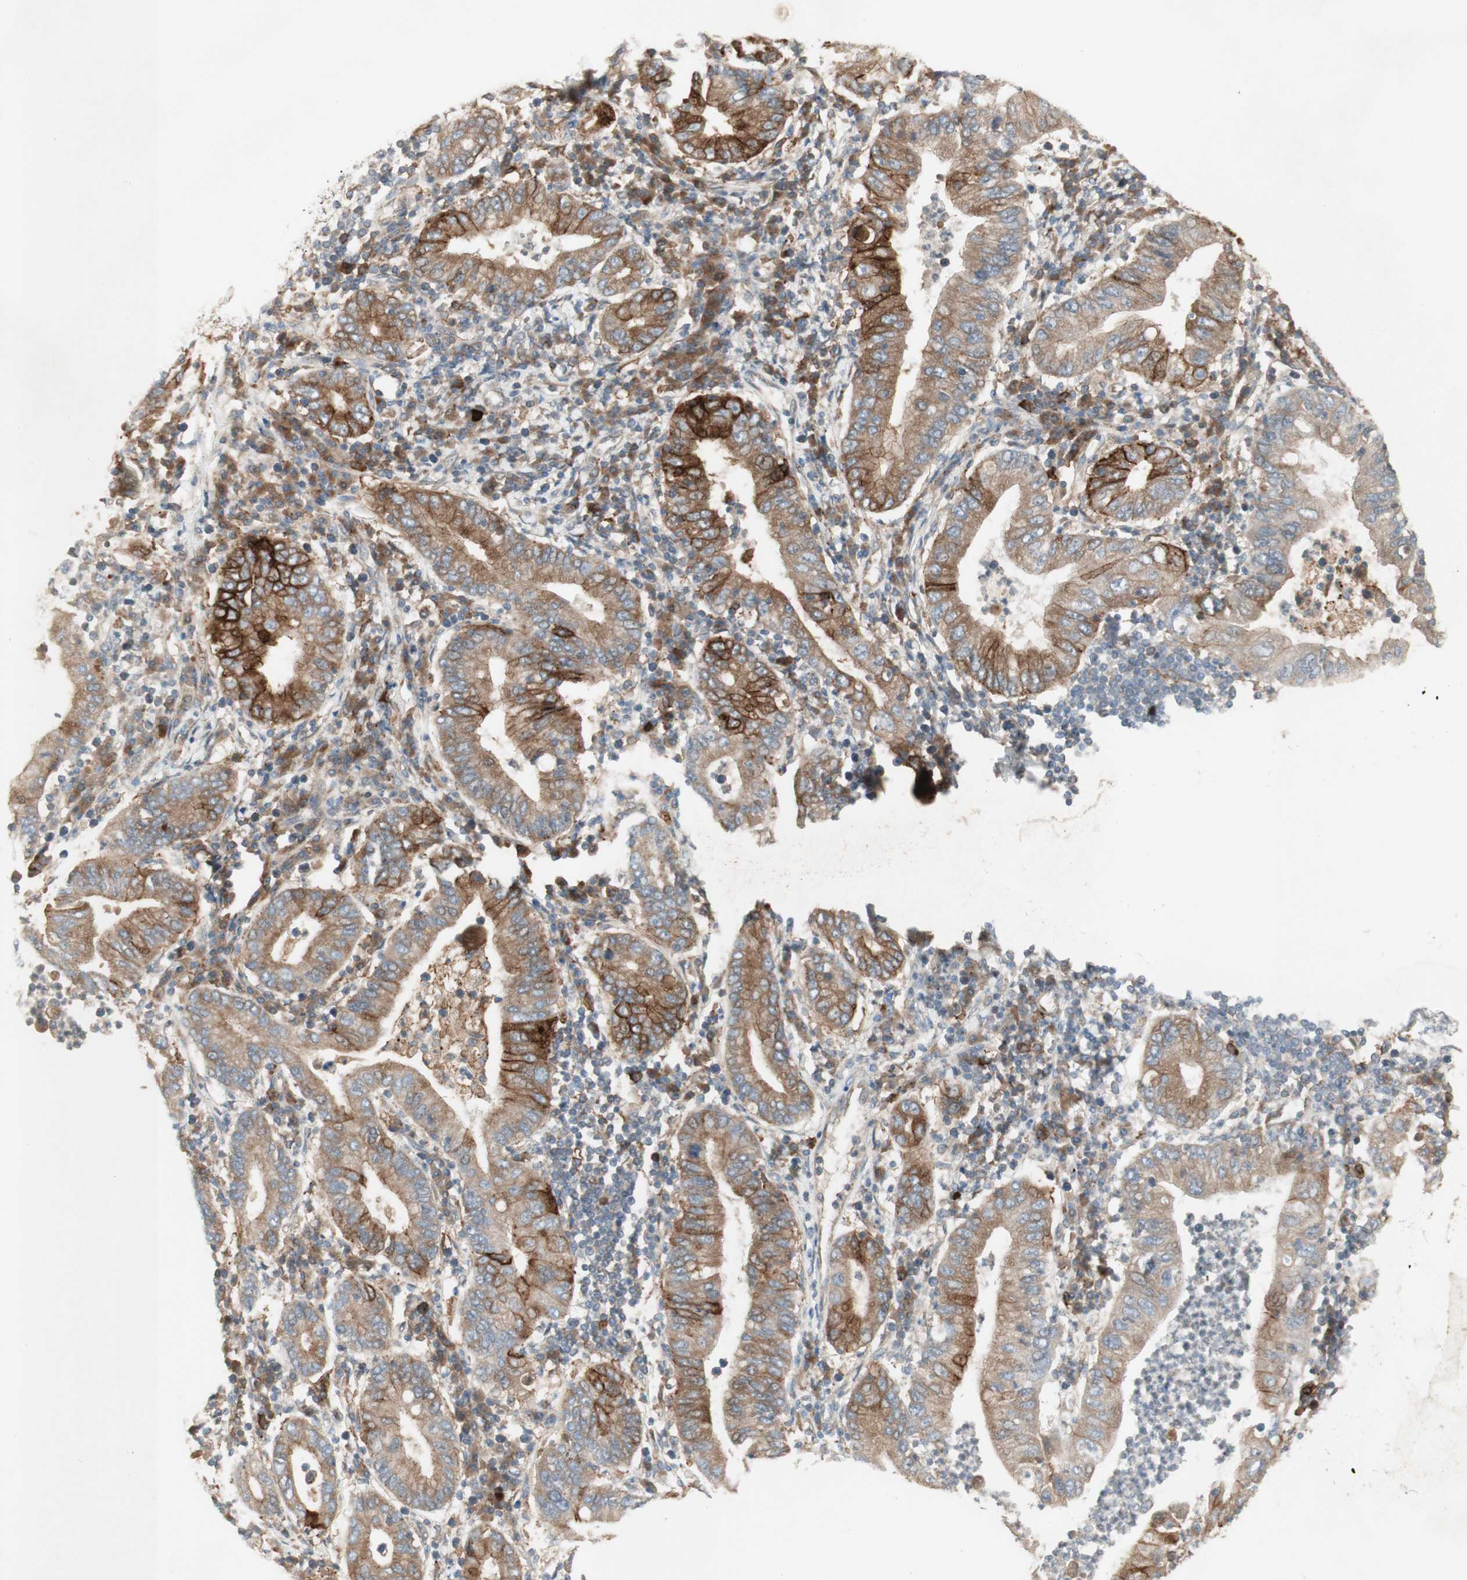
{"staining": {"intensity": "moderate", "quantity": ">75%", "location": "cytoplasmic/membranous"}, "tissue": "stomach cancer", "cell_type": "Tumor cells", "image_type": "cancer", "snomed": [{"axis": "morphology", "description": "Normal tissue, NOS"}, {"axis": "morphology", "description": "Adenocarcinoma, NOS"}, {"axis": "topography", "description": "Esophagus"}, {"axis": "topography", "description": "Stomach, upper"}, {"axis": "topography", "description": "Peripheral nerve tissue"}], "caption": "Immunohistochemical staining of stomach adenocarcinoma exhibits medium levels of moderate cytoplasmic/membranous positivity in approximately >75% of tumor cells.", "gene": "PTGER4", "patient": {"sex": "male", "age": 62}}